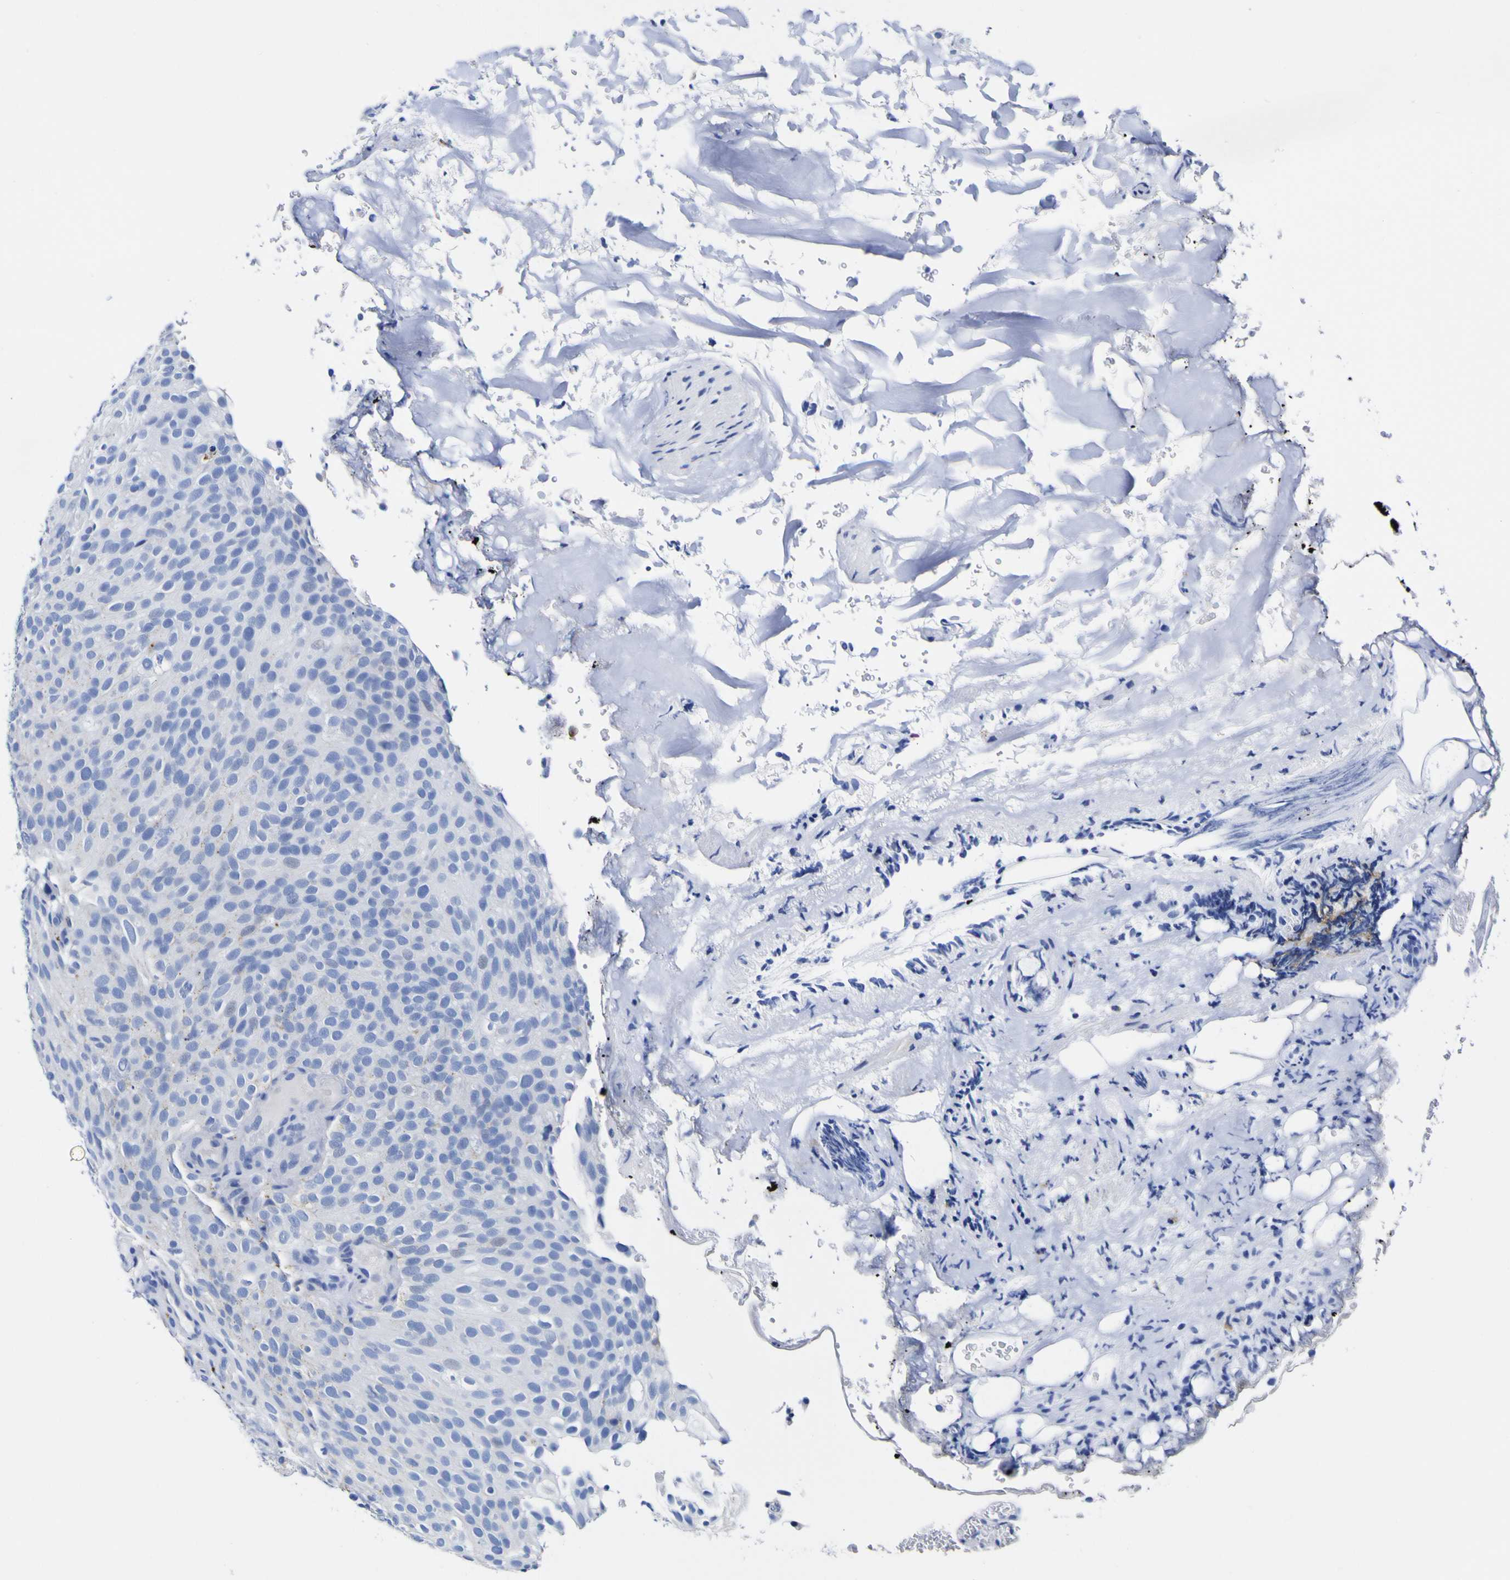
{"staining": {"intensity": "negative", "quantity": "none", "location": "none"}, "tissue": "urothelial cancer", "cell_type": "Tumor cells", "image_type": "cancer", "snomed": [{"axis": "morphology", "description": "Urothelial carcinoma, Low grade"}, {"axis": "topography", "description": "Urinary bladder"}], "caption": "Urothelial cancer was stained to show a protein in brown. There is no significant positivity in tumor cells.", "gene": "HLA-DQA1", "patient": {"sex": "male", "age": 78}}